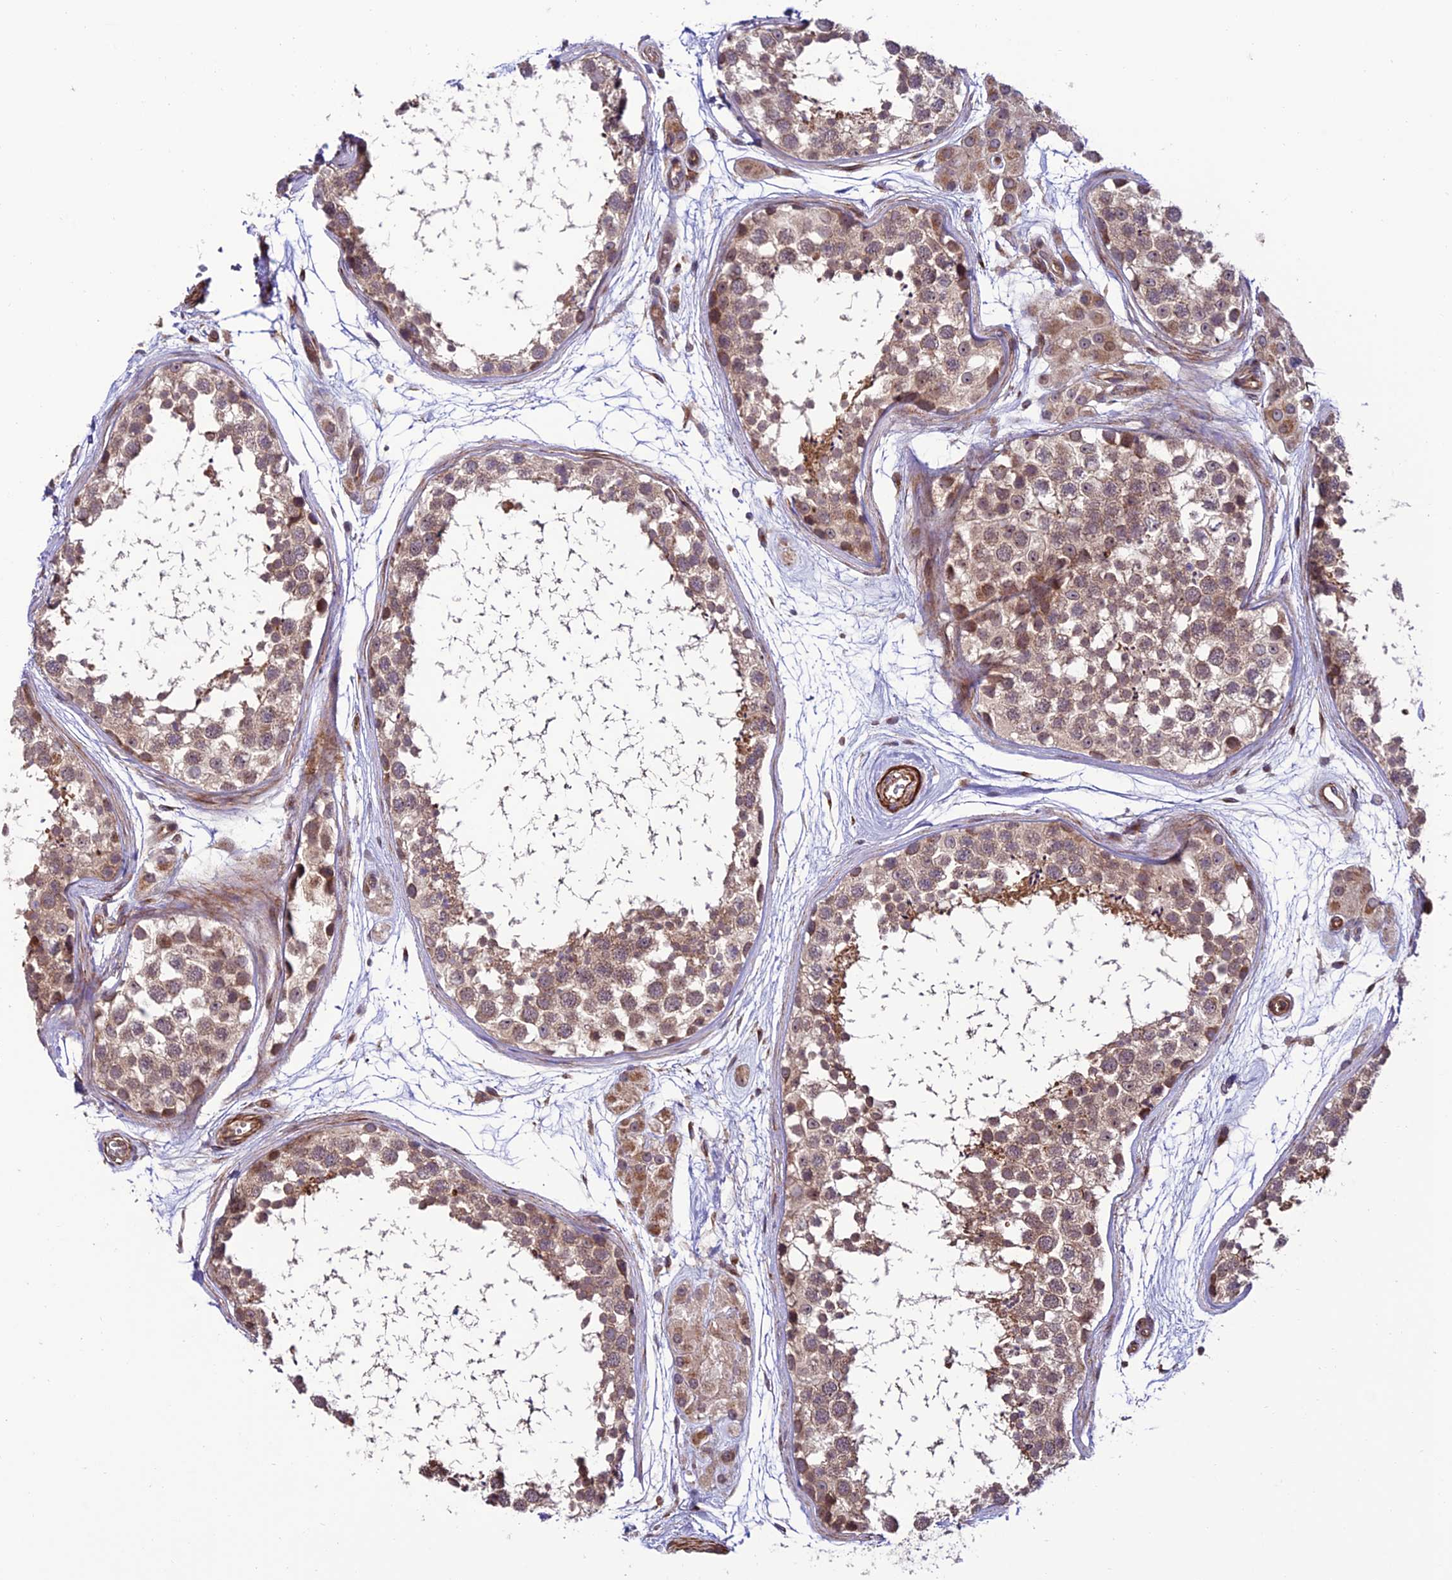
{"staining": {"intensity": "moderate", "quantity": "25%-75%", "location": "cytoplasmic/membranous"}, "tissue": "testis", "cell_type": "Cells in seminiferous ducts", "image_type": "normal", "snomed": [{"axis": "morphology", "description": "Normal tissue, NOS"}, {"axis": "topography", "description": "Testis"}], "caption": "This is a histology image of IHC staining of unremarkable testis, which shows moderate expression in the cytoplasmic/membranous of cells in seminiferous ducts.", "gene": "TNIP3", "patient": {"sex": "male", "age": 56}}